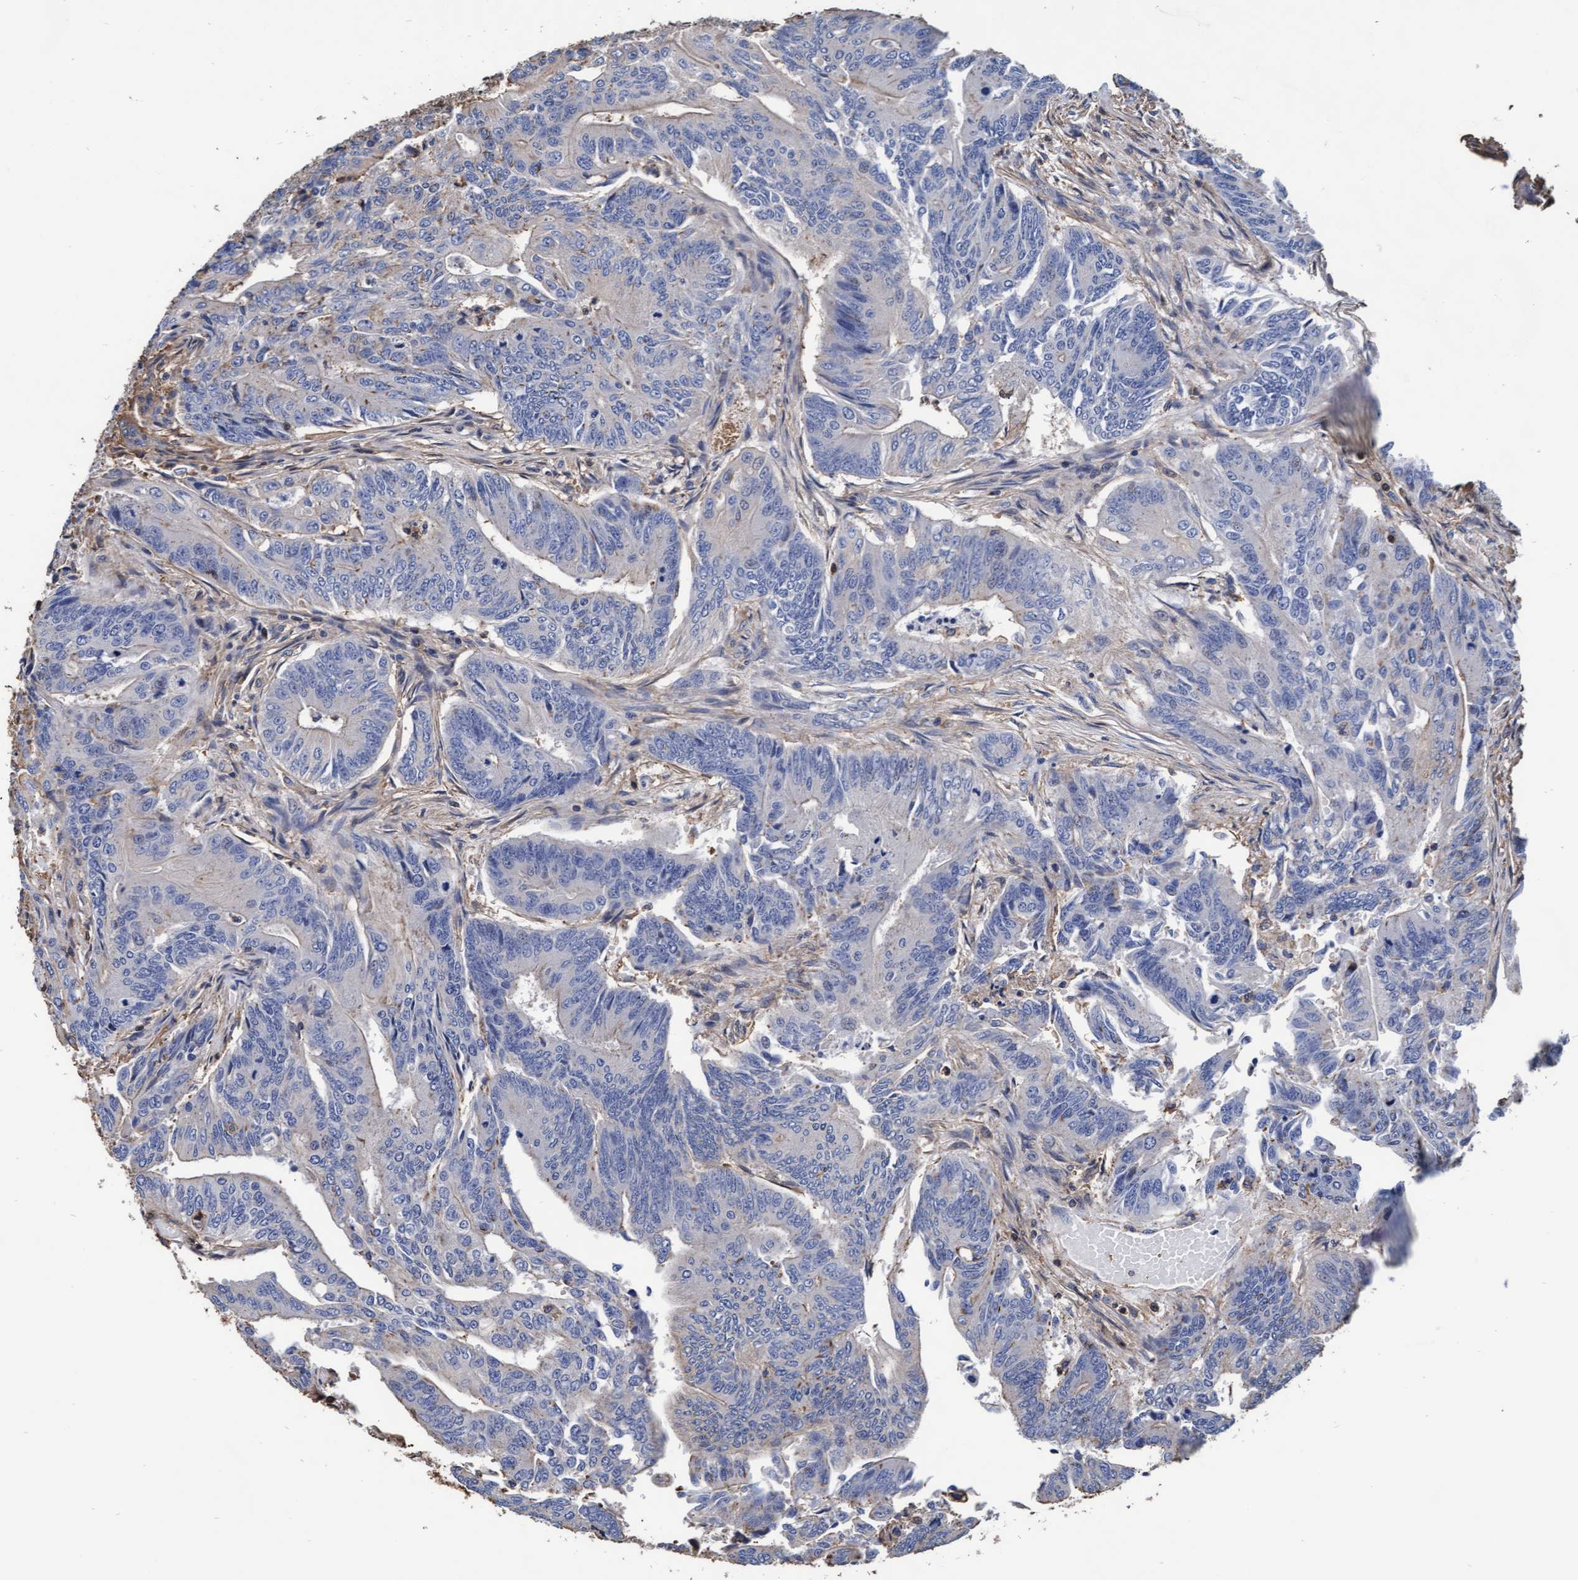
{"staining": {"intensity": "negative", "quantity": "none", "location": "none"}, "tissue": "colorectal cancer", "cell_type": "Tumor cells", "image_type": "cancer", "snomed": [{"axis": "morphology", "description": "Adenoma, NOS"}, {"axis": "morphology", "description": "Adenocarcinoma, NOS"}, {"axis": "topography", "description": "Colon"}], "caption": "Immunohistochemical staining of colorectal adenocarcinoma demonstrates no significant expression in tumor cells.", "gene": "GRHPR", "patient": {"sex": "male", "age": 79}}